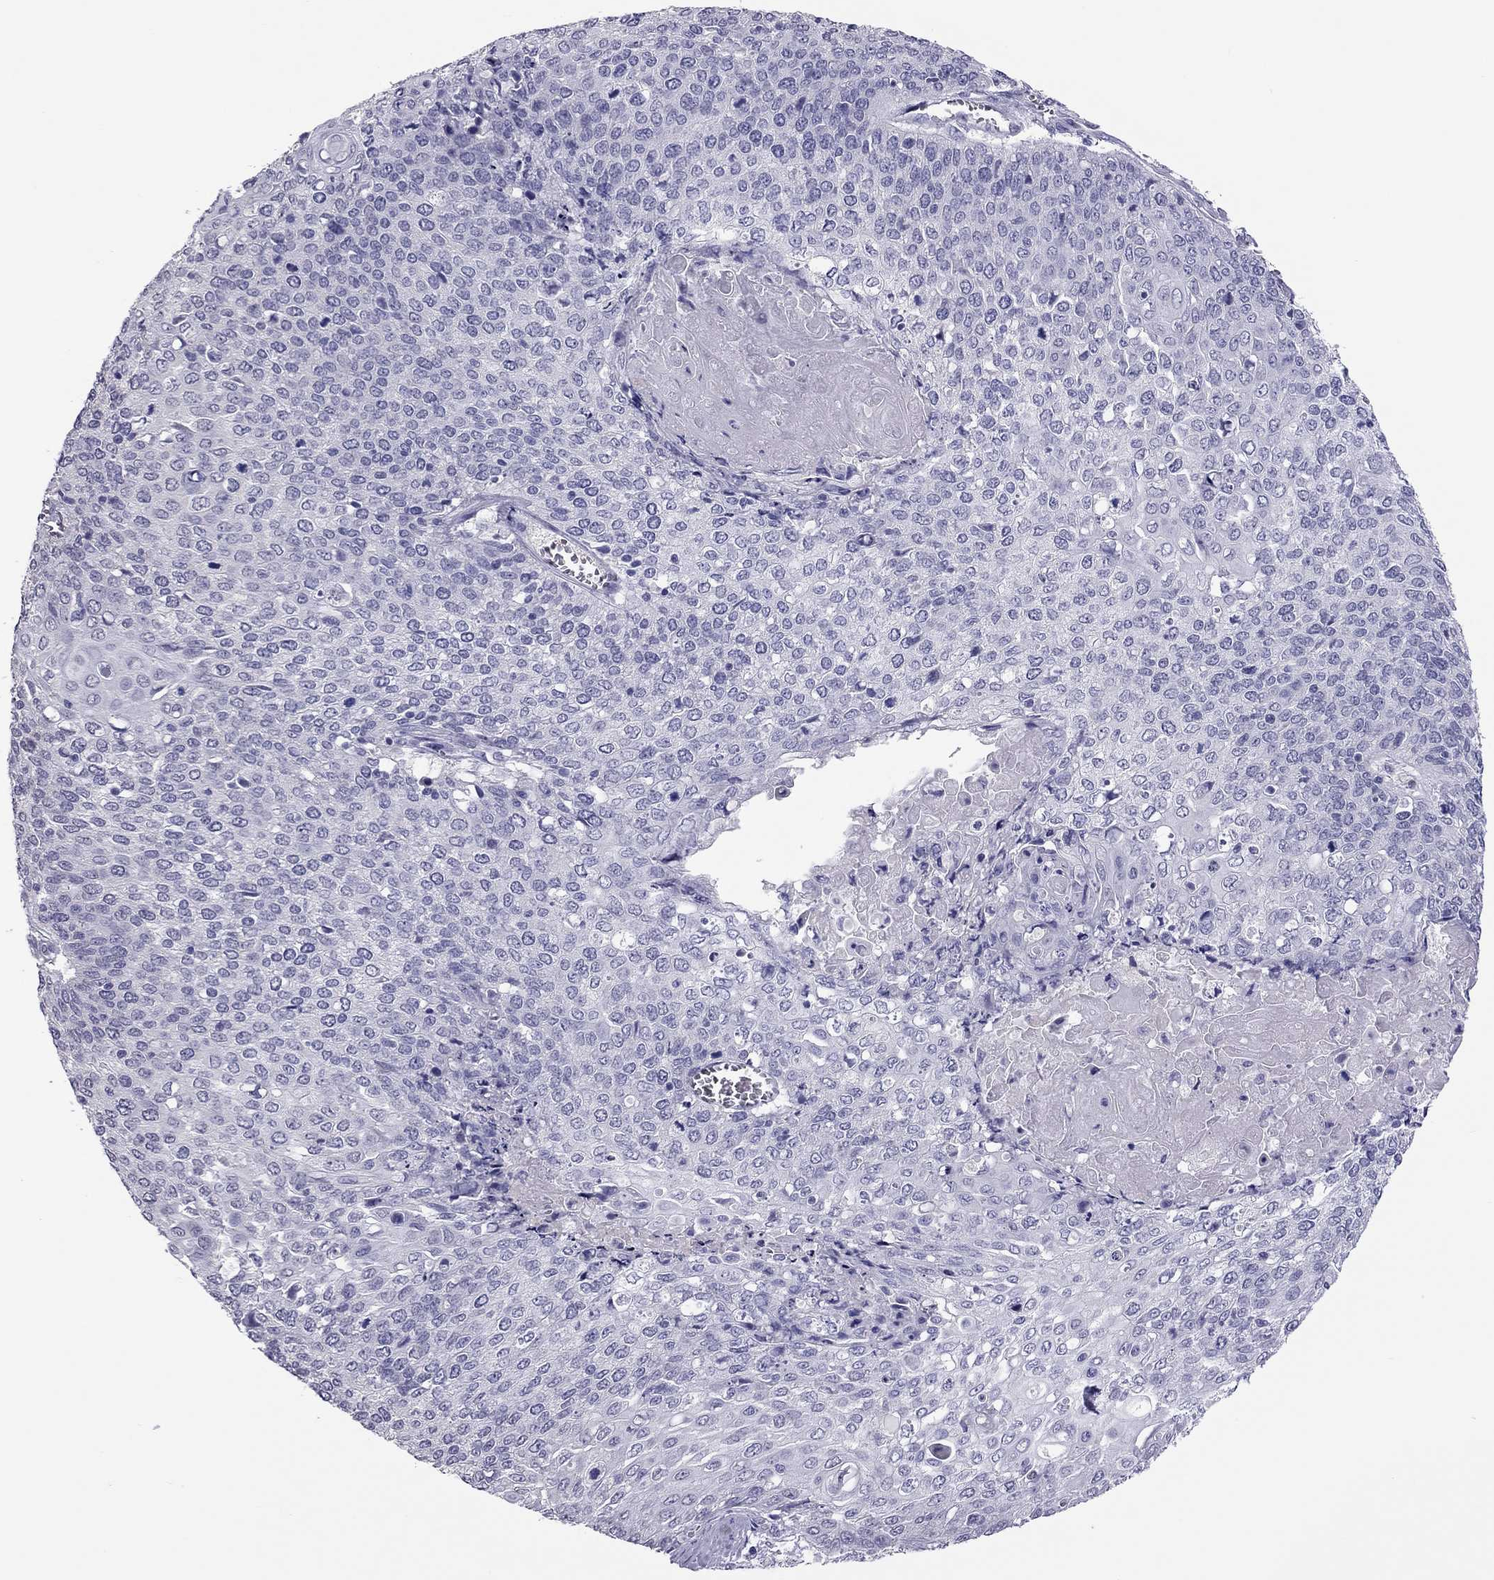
{"staining": {"intensity": "negative", "quantity": "none", "location": "none"}, "tissue": "cervical cancer", "cell_type": "Tumor cells", "image_type": "cancer", "snomed": [{"axis": "morphology", "description": "Squamous cell carcinoma, NOS"}, {"axis": "topography", "description": "Cervix"}], "caption": "Tumor cells are negative for protein expression in human cervical cancer.", "gene": "PPP1R3A", "patient": {"sex": "female", "age": 39}}